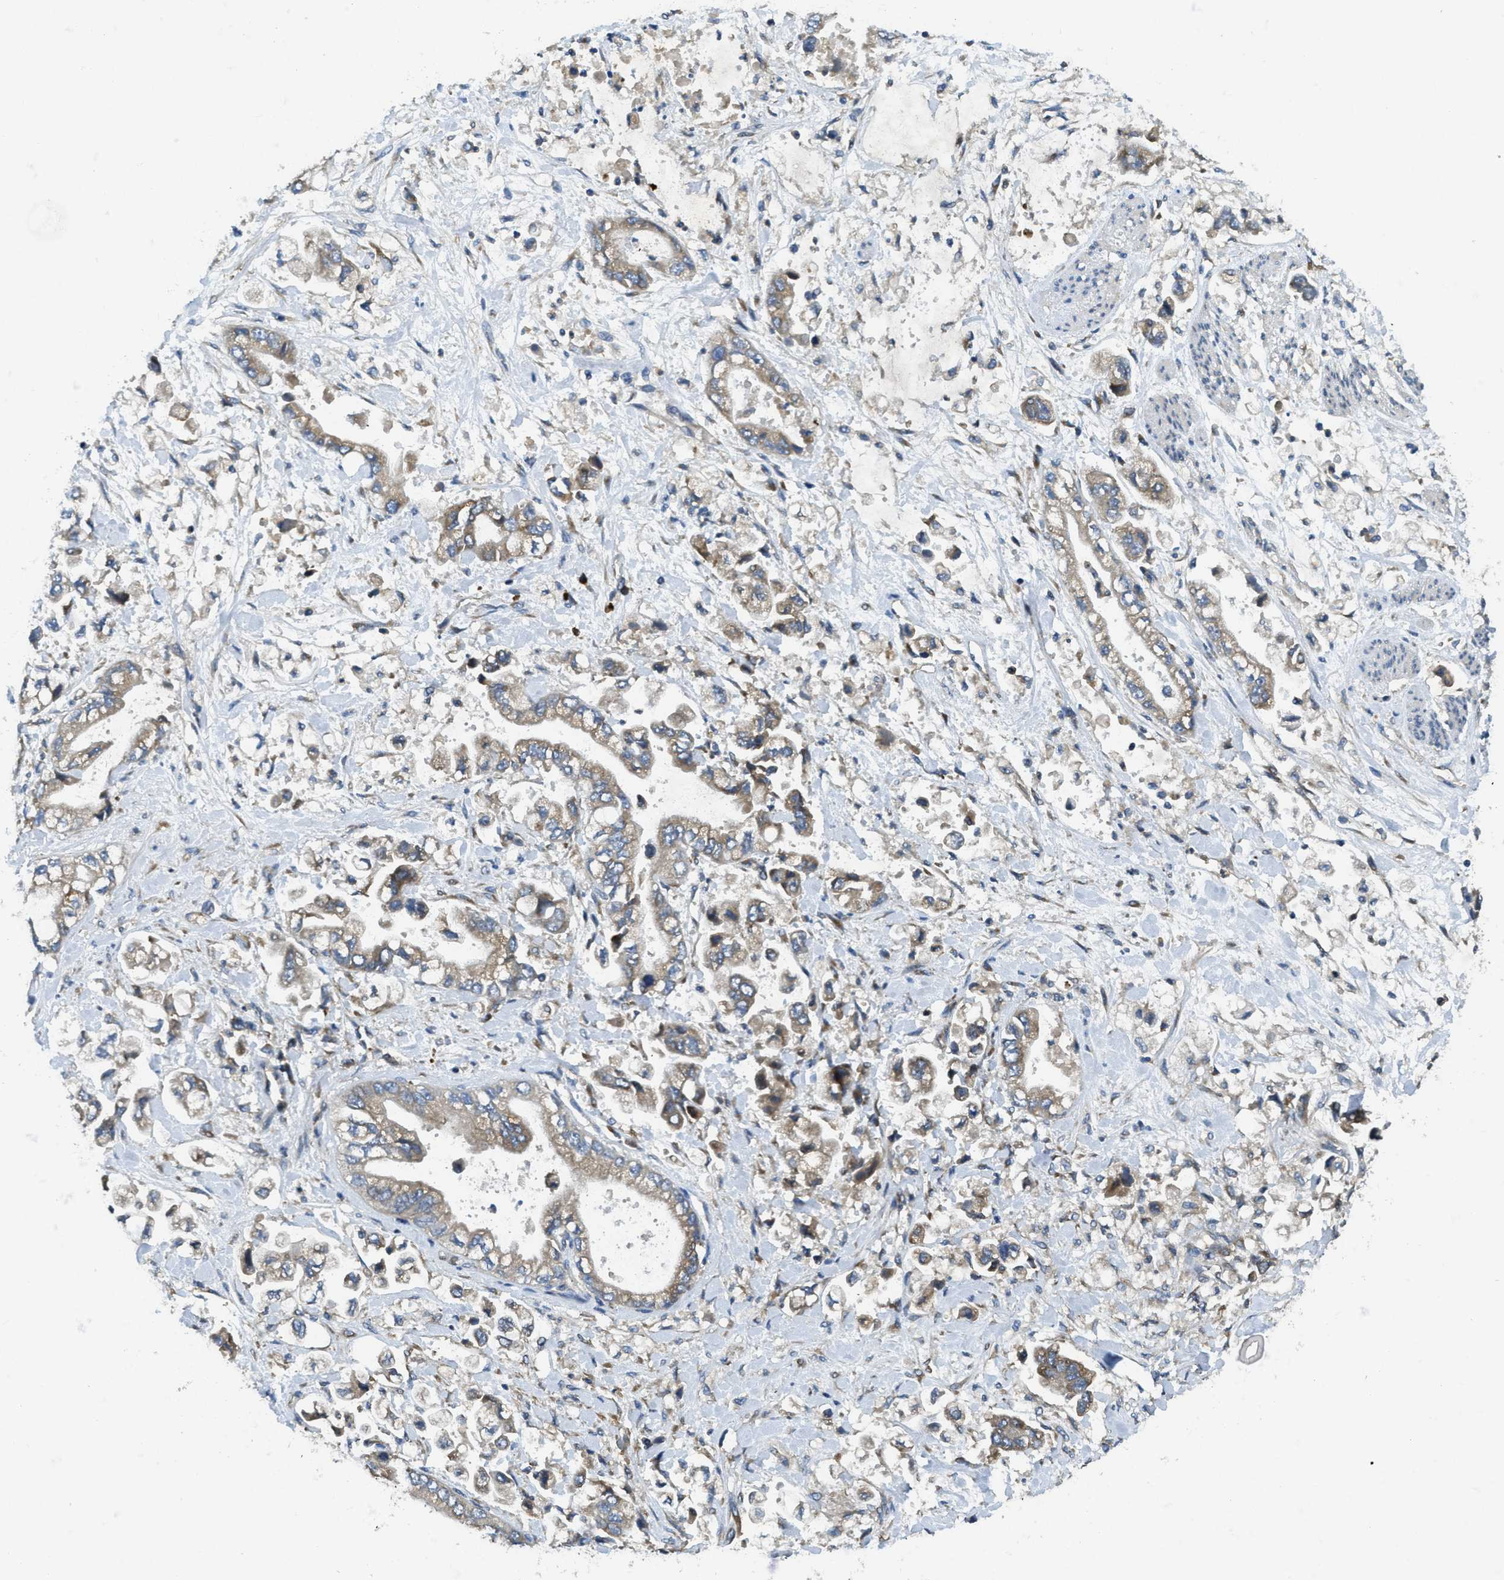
{"staining": {"intensity": "weak", "quantity": "<25%", "location": "cytoplasmic/membranous"}, "tissue": "stomach cancer", "cell_type": "Tumor cells", "image_type": "cancer", "snomed": [{"axis": "morphology", "description": "Normal tissue, NOS"}, {"axis": "morphology", "description": "Adenocarcinoma, NOS"}, {"axis": "topography", "description": "Stomach"}], "caption": "Tumor cells show no significant positivity in stomach cancer (adenocarcinoma).", "gene": "SSR1", "patient": {"sex": "male", "age": 62}}